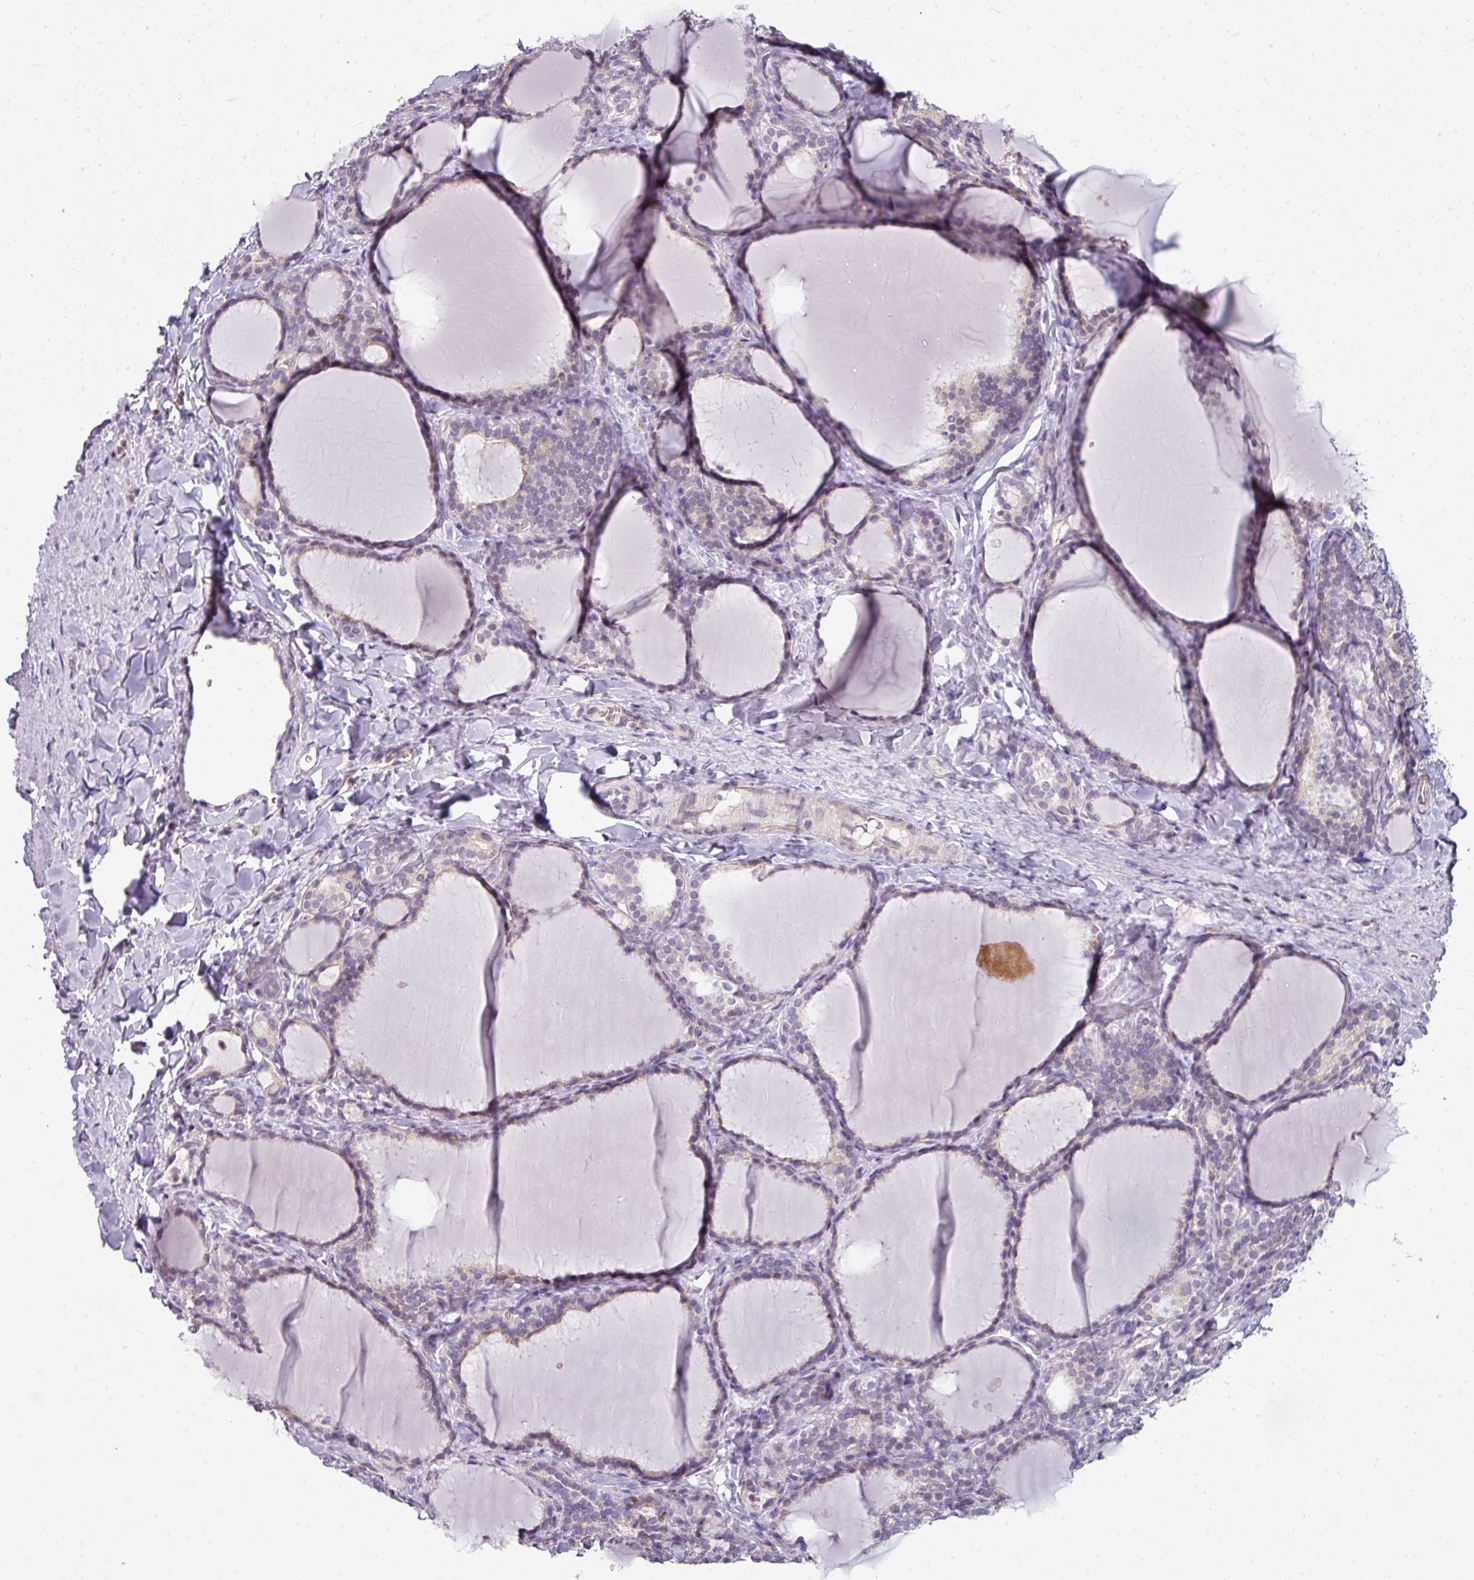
{"staining": {"intensity": "negative", "quantity": "none", "location": "none"}, "tissue": "thyroid gland", "cell_type": "Glandular cells", "image_type": "normal", "snomed": [{"axis": "morphology", "description": "Normal tissue, NOS"}, {"axis": "topography", "description": "Thyroid gland"}], "caption": "Immunohistochemistry (IHC) photomicrograph of unremarkable thyroid gland stained for a protein (brown), which reveals no positivity in glandular cells. (DAB IHC visualized using brightfield microscopy, high magnification).", "gene": "STAT5A", "patient": {"sex": "female", "age": 31}}